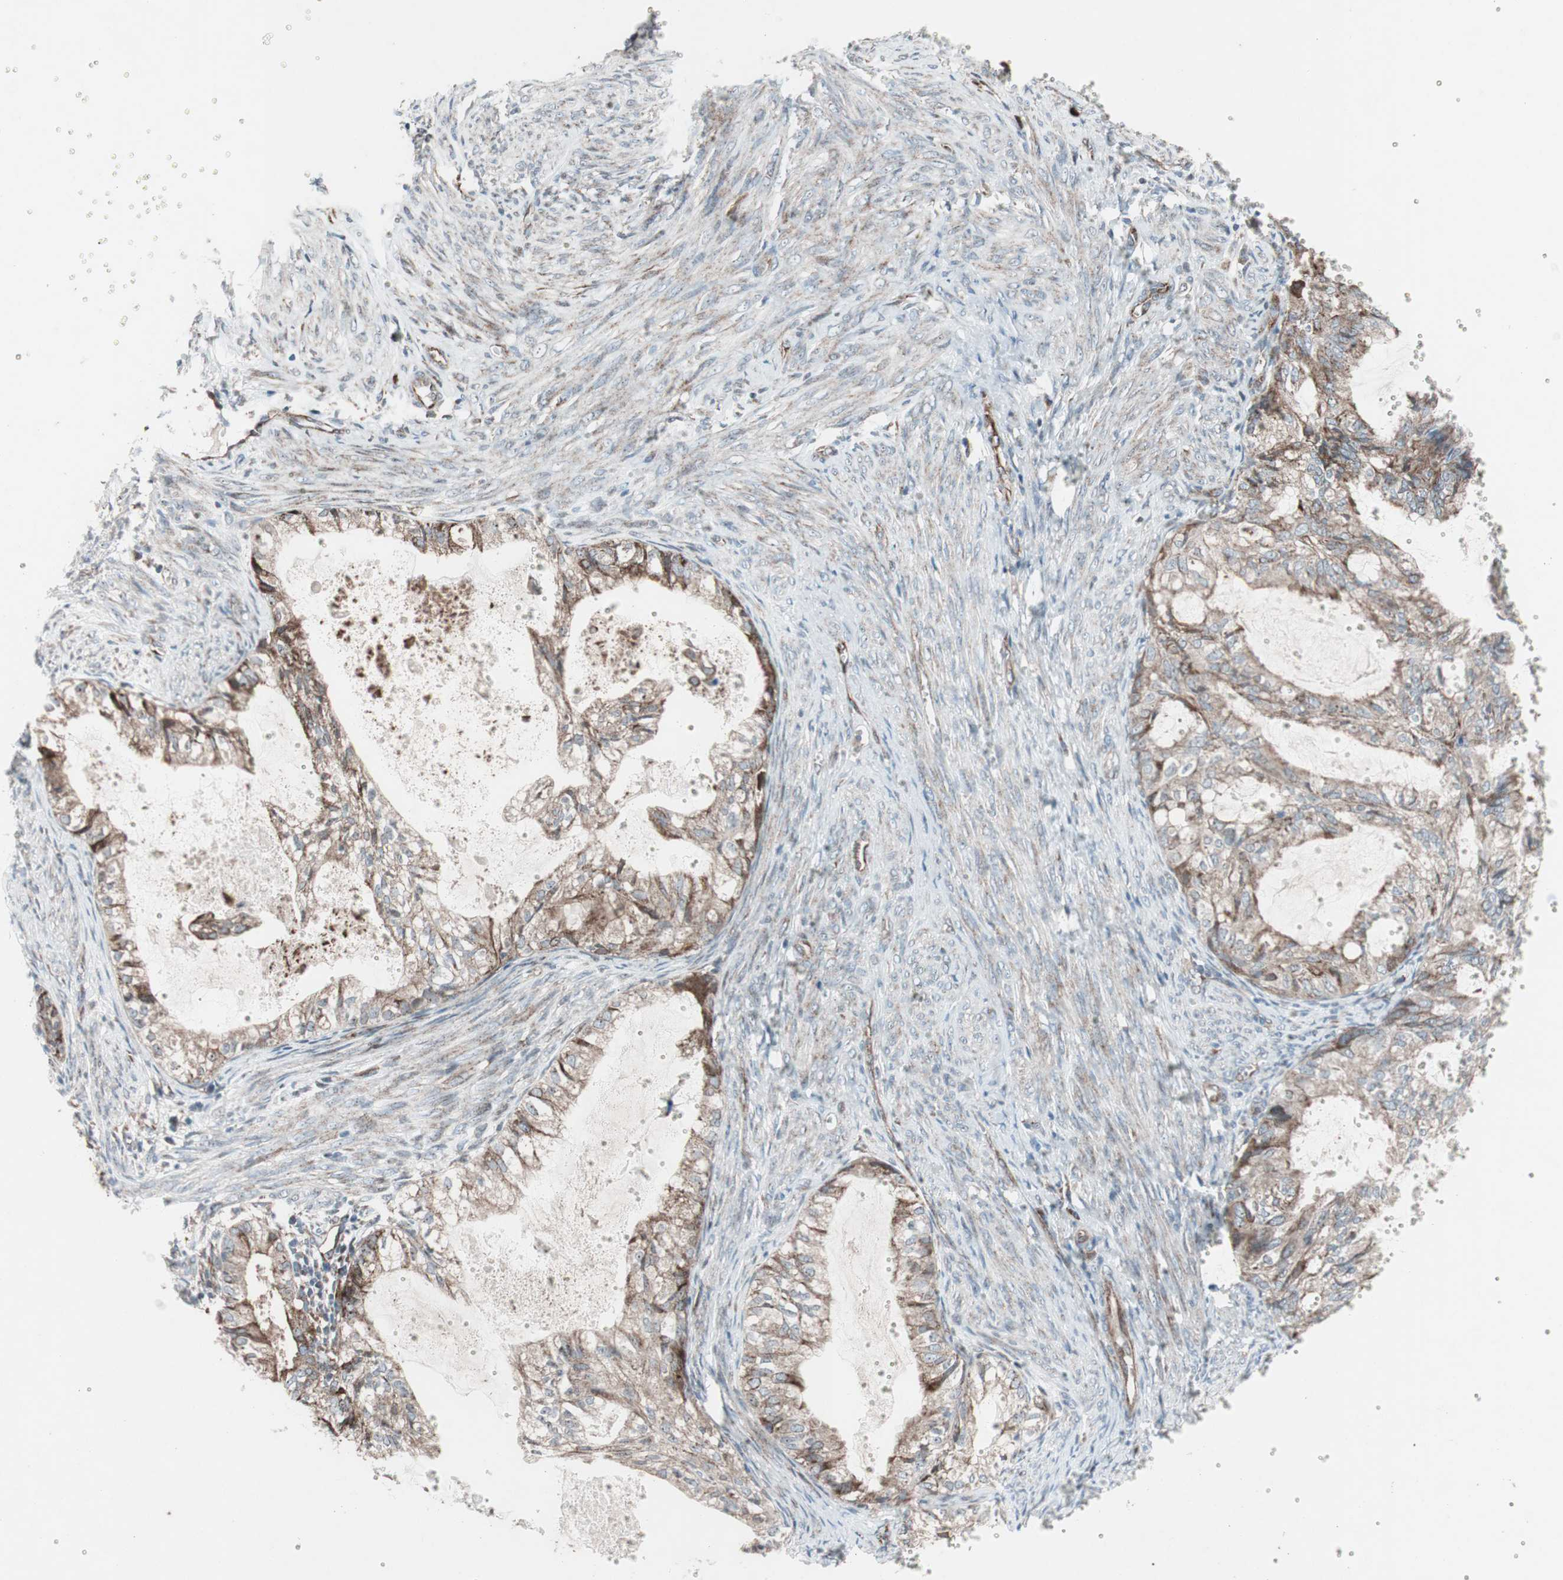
{"staining": {"intensity": "moderate", "quantity": ">75%", "location": "cytoplasmic/membranous"}, "tissue": "cervical cancer", "cell_type": "Tumor cells", "image_type": "cancer", "snomed": [{"axis": "morphology", "description": "Normal tissue, NOS"}, {"axis": "morphology", "description": "Adenocarcinoma, NOS"}, {"axis": "topography", "description": "Cervix"}, {"axis": "topography", "description": "Endometrium"}], "caption": "Brown immunohistochemical staining in adenocarcinoma (cervical) shows moderate cytoplasmic/membranous staining in about >75% of tumor cells.", "gene": "CCL14", "patient": {"sex": "female", "age": 86}}